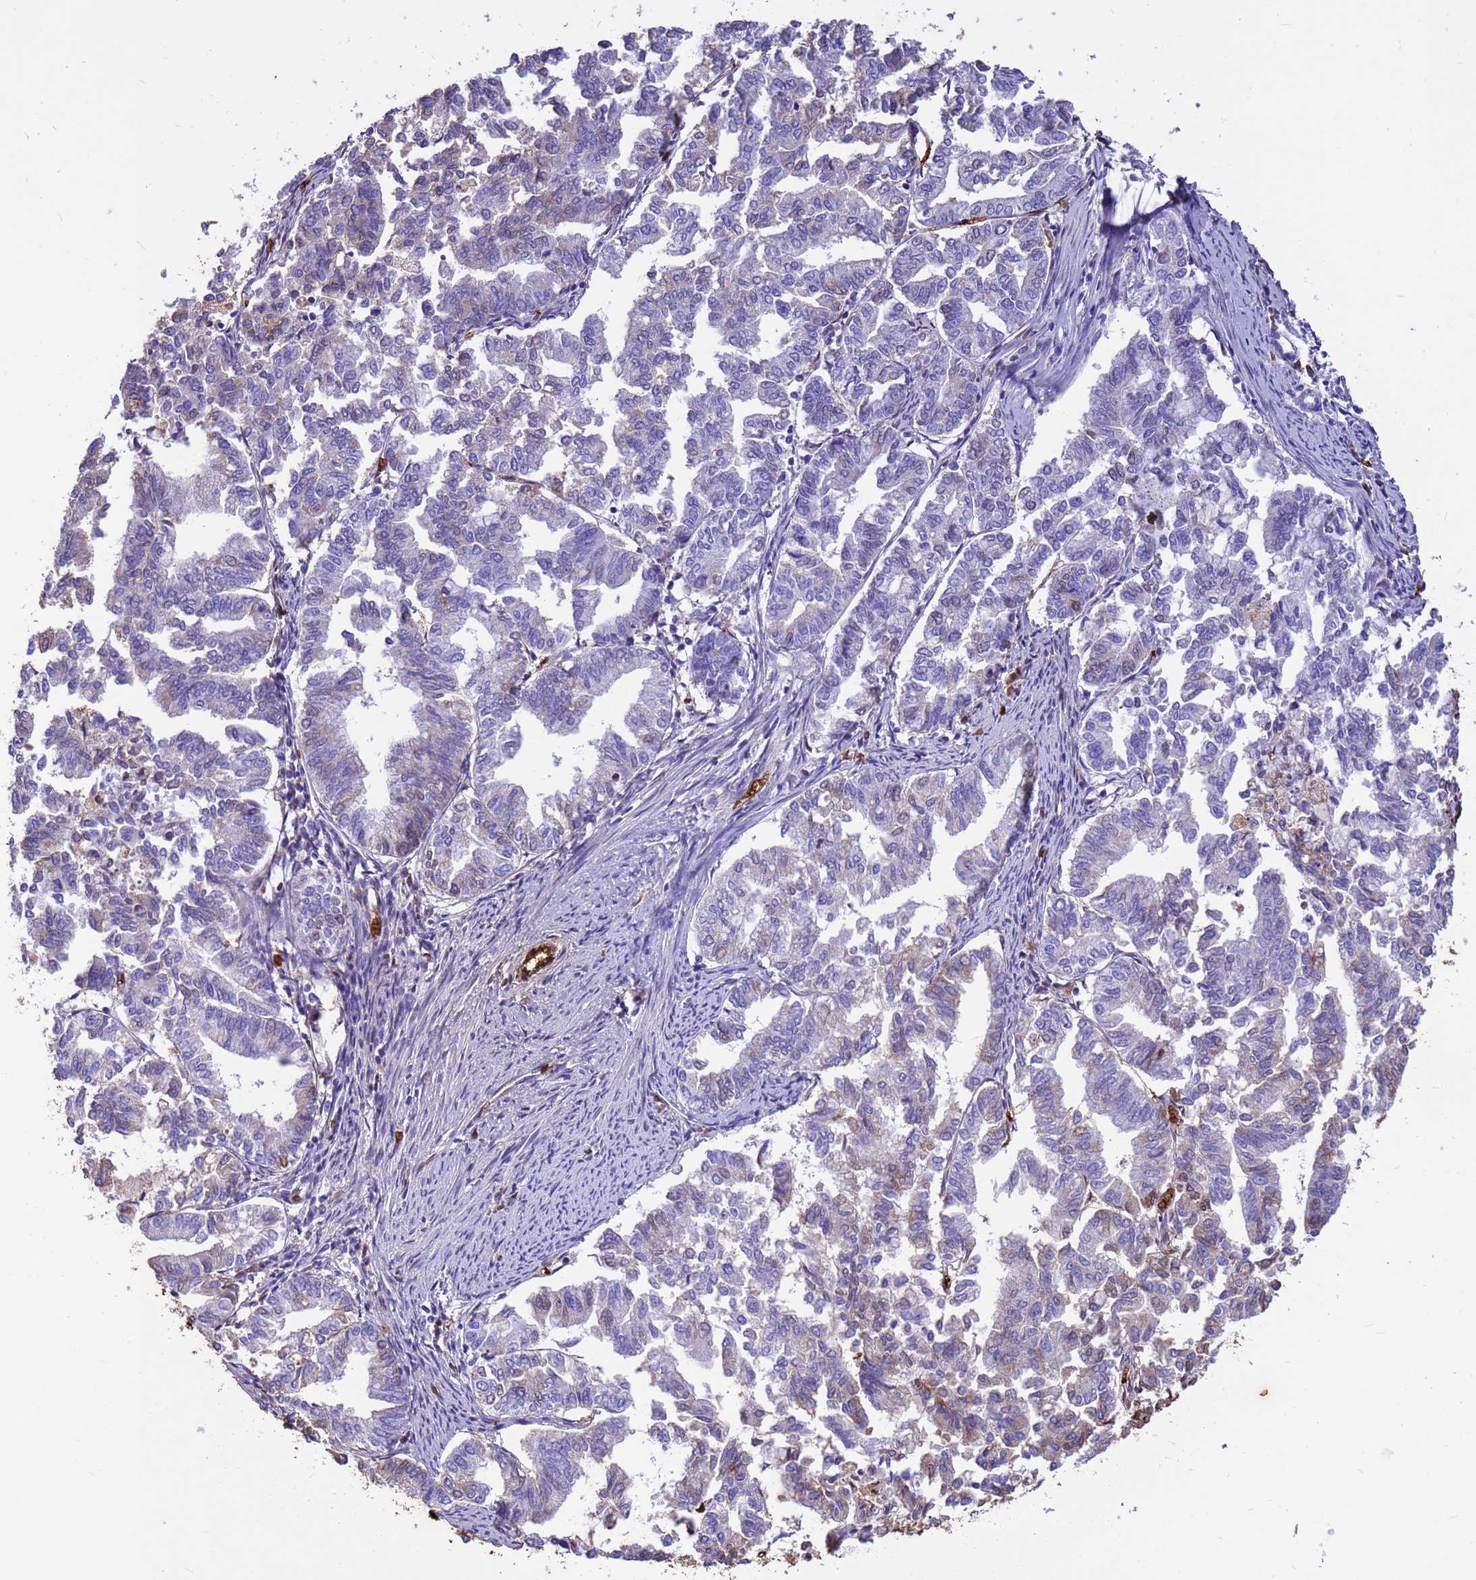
{"staining": {"intensity": "weak", "quantity": "<25%", "location": "cytoplasmic/membranous"}, "tissue": "endometrial cancer", "cell_type": "Tumor cells", "image_type": "cancer", "snomed": [{"axis": "morphology", "description": "Adenocarcinoma, NOS"}, {"axis": "topography", "description": "Endometrium"}], "caption": "Human endometrial cancer stained for a protein using immunohistochemistry (IHC) exhibits no expression in tumor cells.", "gene": "HBA2", "patient": {"sex": "female", "age": 79}}